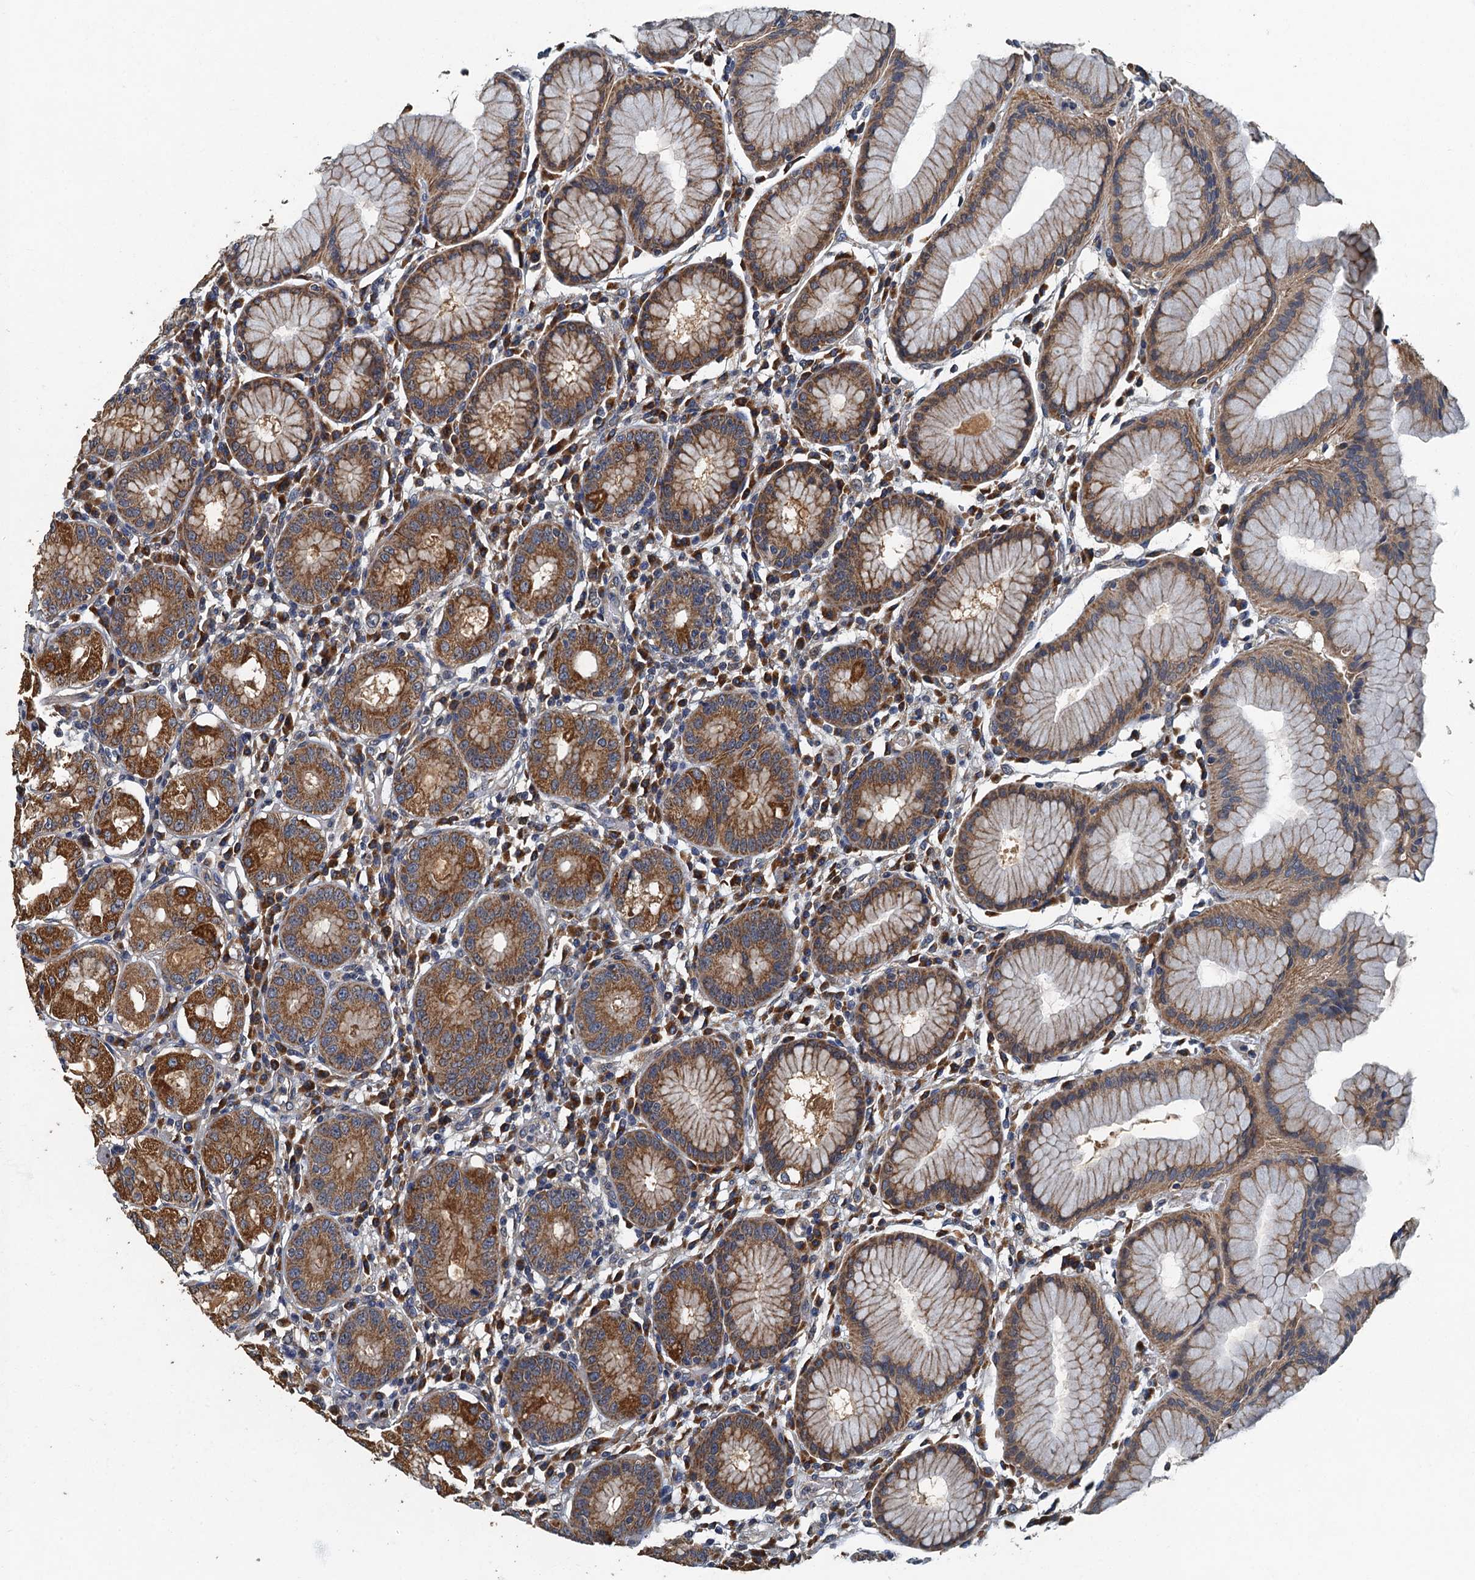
{"staining": {"intensity": "moderate", "quantity": ">75%", "location": "cytoplasmic/membranous"}, "tissue": "stomach", "cell_type": "Glandular cells", "image_type": "normal", "snomed": [{"axis": "morphology", "description": "Normal tissue, NOS"}, {"axis": "topography", "description": "Stomach"}, {"axis": "topography", "description": "Stomach, lower"}], "caption": "Glandular cells demonstrate medium levels of moderate cytoplasmic/membranous staining in approximately >75% of cells in unremarkable human stomach.", "gene": "DDX49", "patient": {"sex": "female", "age": 56}}